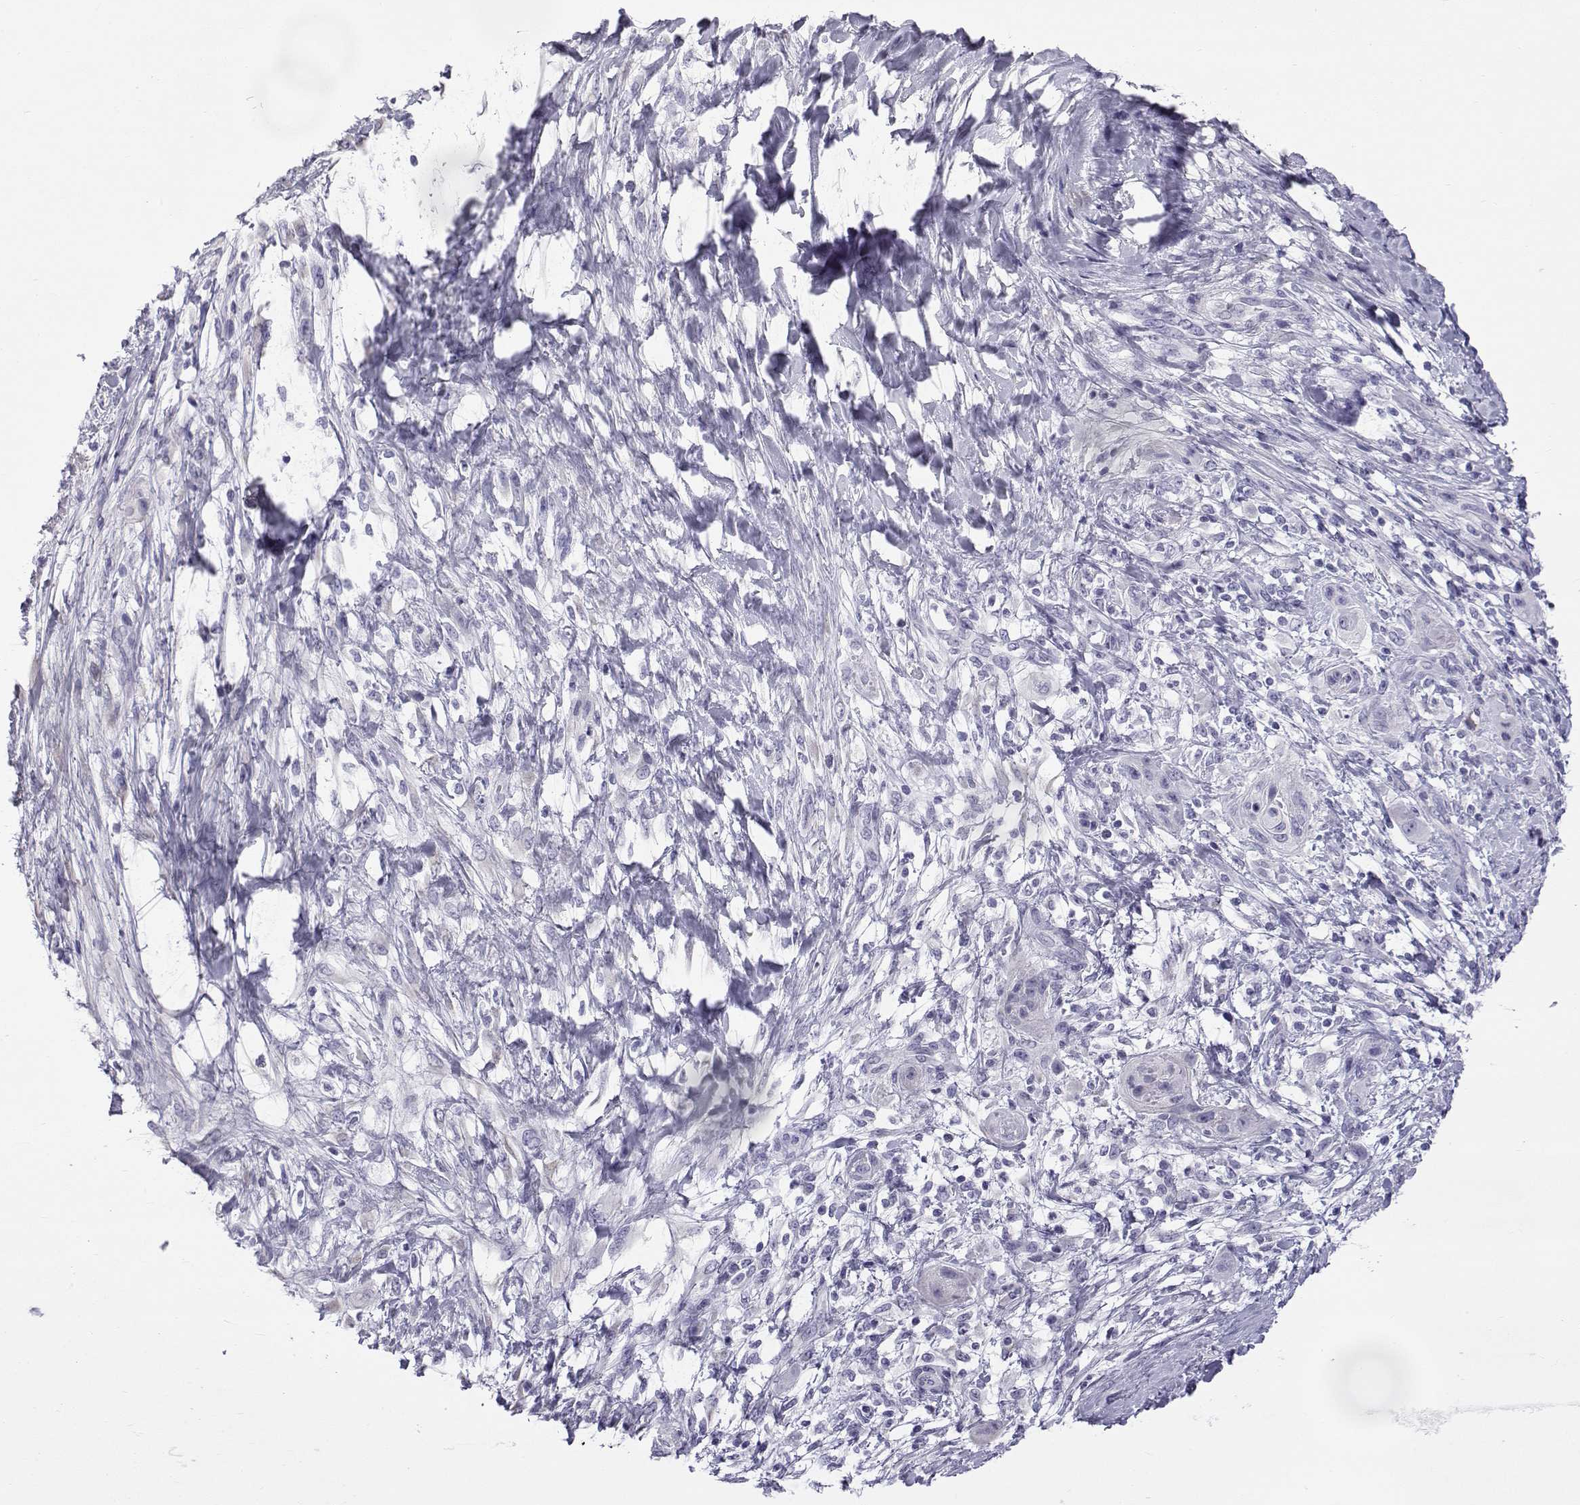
{"staining": {"intensity": "negative", "quantity": "none", "location": "none"}, "tissue": "skin cancer", "cell_type": "Tumor cells", "image_type": "cancer", "snomed": [{"axis": "morphology", "description": "Squamous cell carcinoma, NOS"}, {"axis": "topography", "description": "Skin"}], "caption": "There is no significant expression in tumor cells of skin cancer (squamous cell carcinoma).", "gene": "RNASE12", "patient": {"sex": "male", "age": 62}}